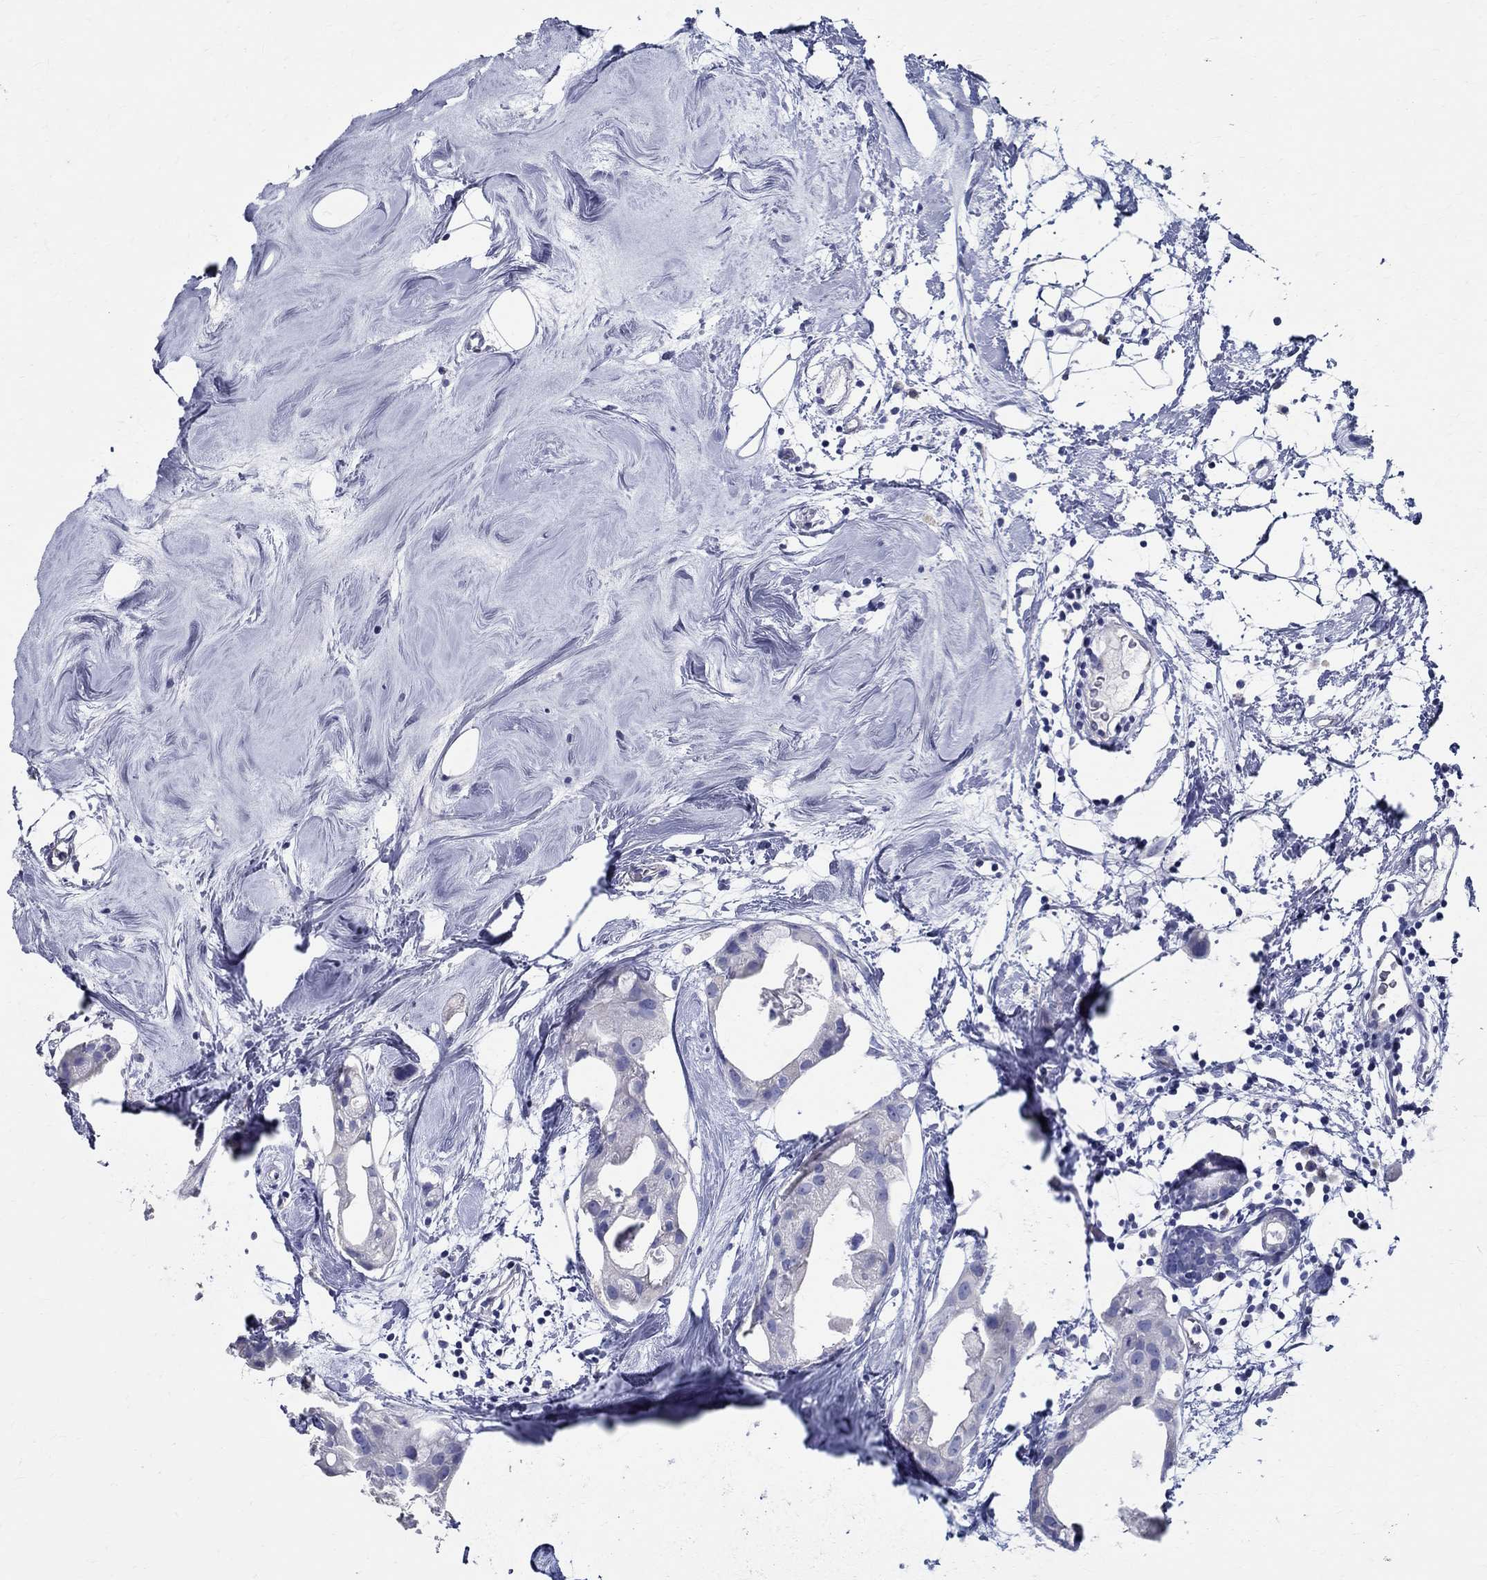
{"staining": {"intensity": "negative", "quantity": "none", "location": "none"}, "tissue": "breast cancer", "cell_type": "Tumor cells", "image_type": "cancer", "snomed": [{"axis": "morphology", "description": "Normal tissue, NOS"}, {"axis": "morphology", "description": "Duct carcinoma"}, {"axis": "topography", "description": "Breast"}], "caption": "The histopathology image exhibits no staining of tumor cells in breast cancer (intraductal carcinoma).", "gene": "TSPAN16", "patient": {"sex": "female", "age": 40}}